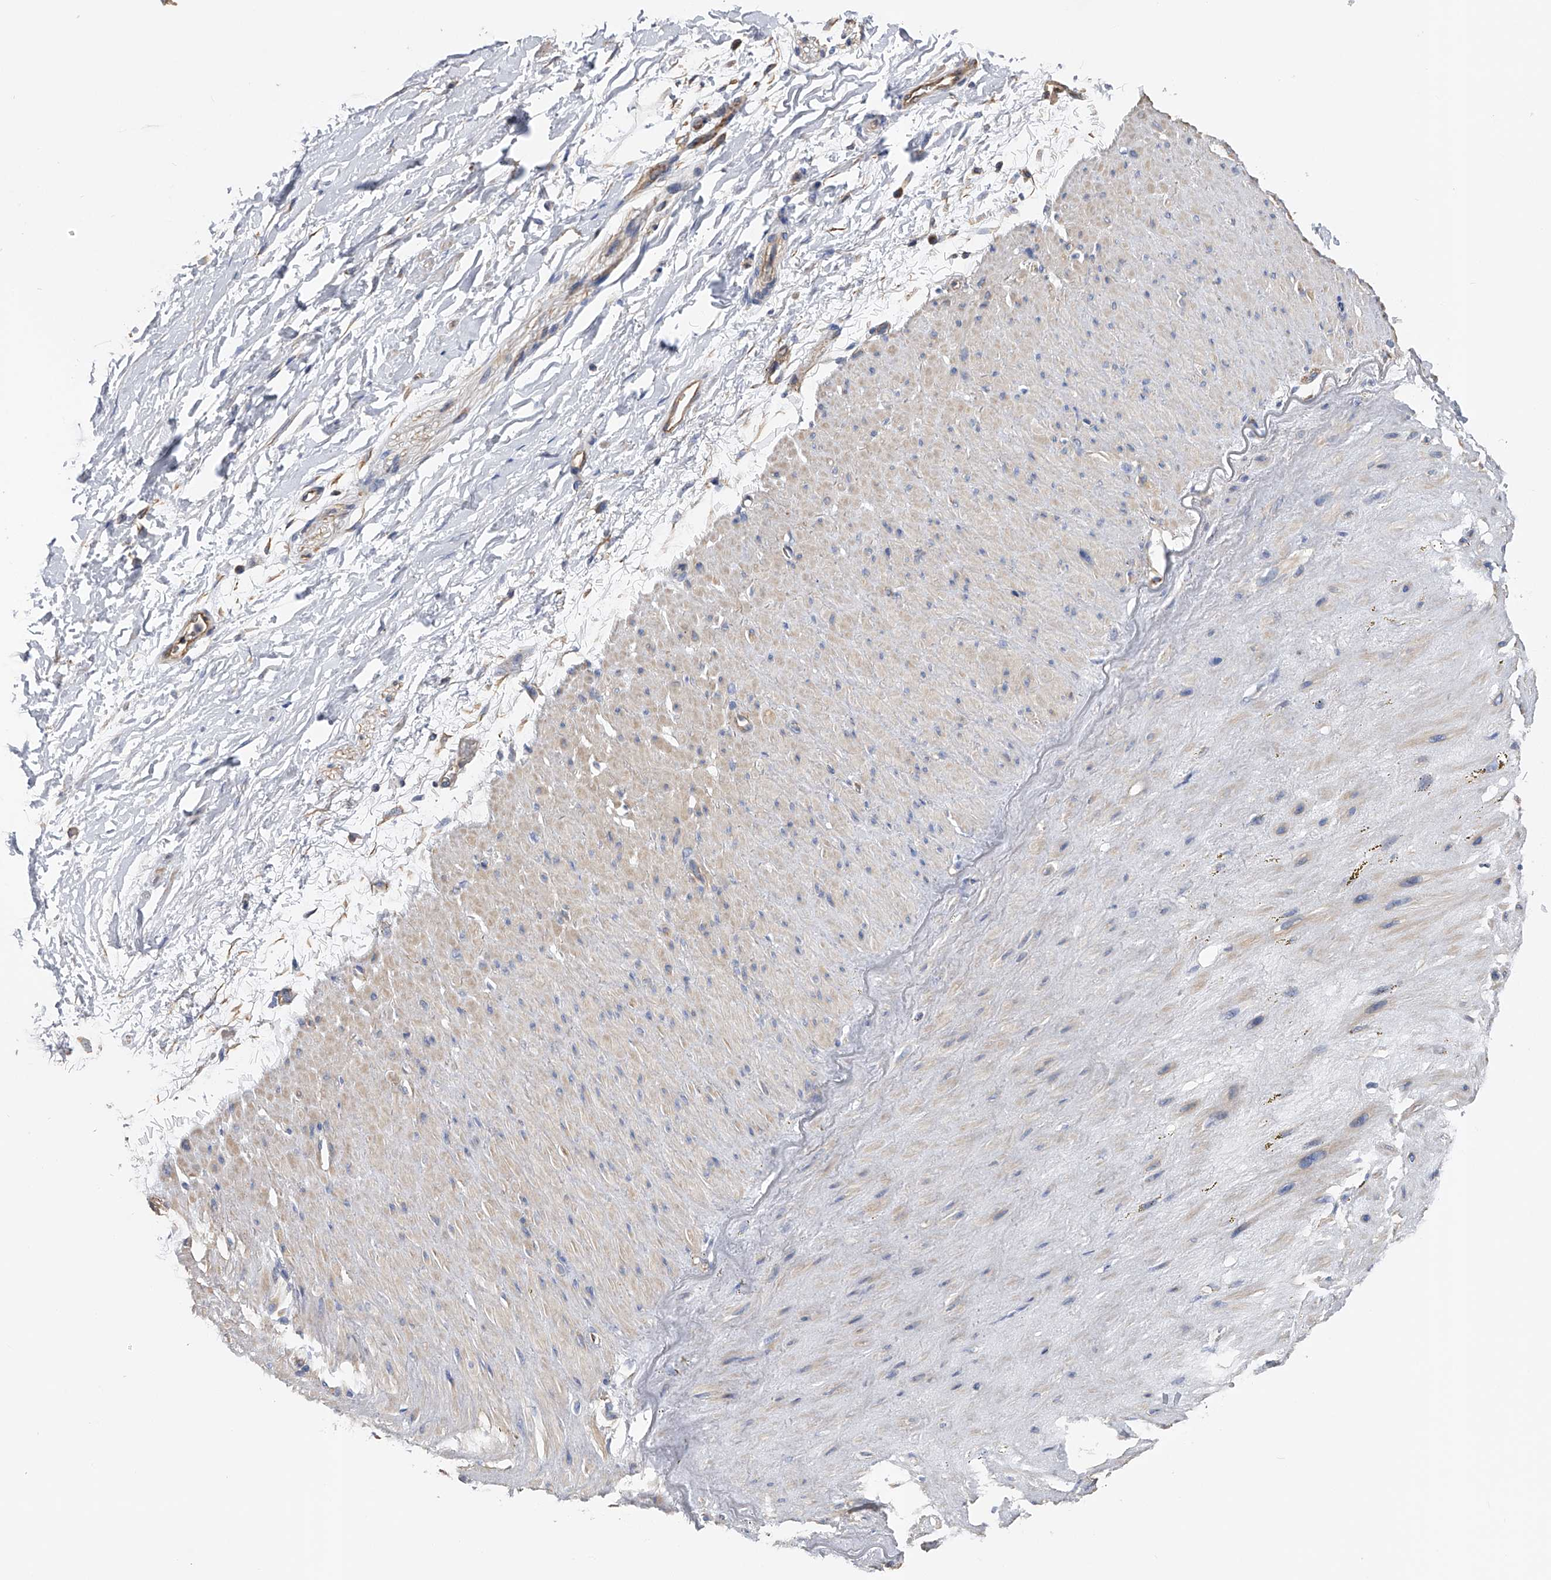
{"staining": {"intensity": "negative", "quantity": "none", "location": "none"}, "tissue": "adipose tissue", "cell_type": "Adipocytes", "image_type": "normal", "snomed": [{"axis": "morphology", "description": "Normal tissue, NOS"}, {"axis": "topography", "description": "Soft tissue"}], "caption": "Photomicrograph shows no significant protein staining in adipocytes of normal adipose tissue. Brightfield microscopy of immunohistochemistry (IHC) stained with DAB (3,3'-diaminobenzidine) (brown) and hematoxylin (blue), captured at high magnification.", "gene": "RWDD2A", "patient": {"sex": "male", "age": 72}}